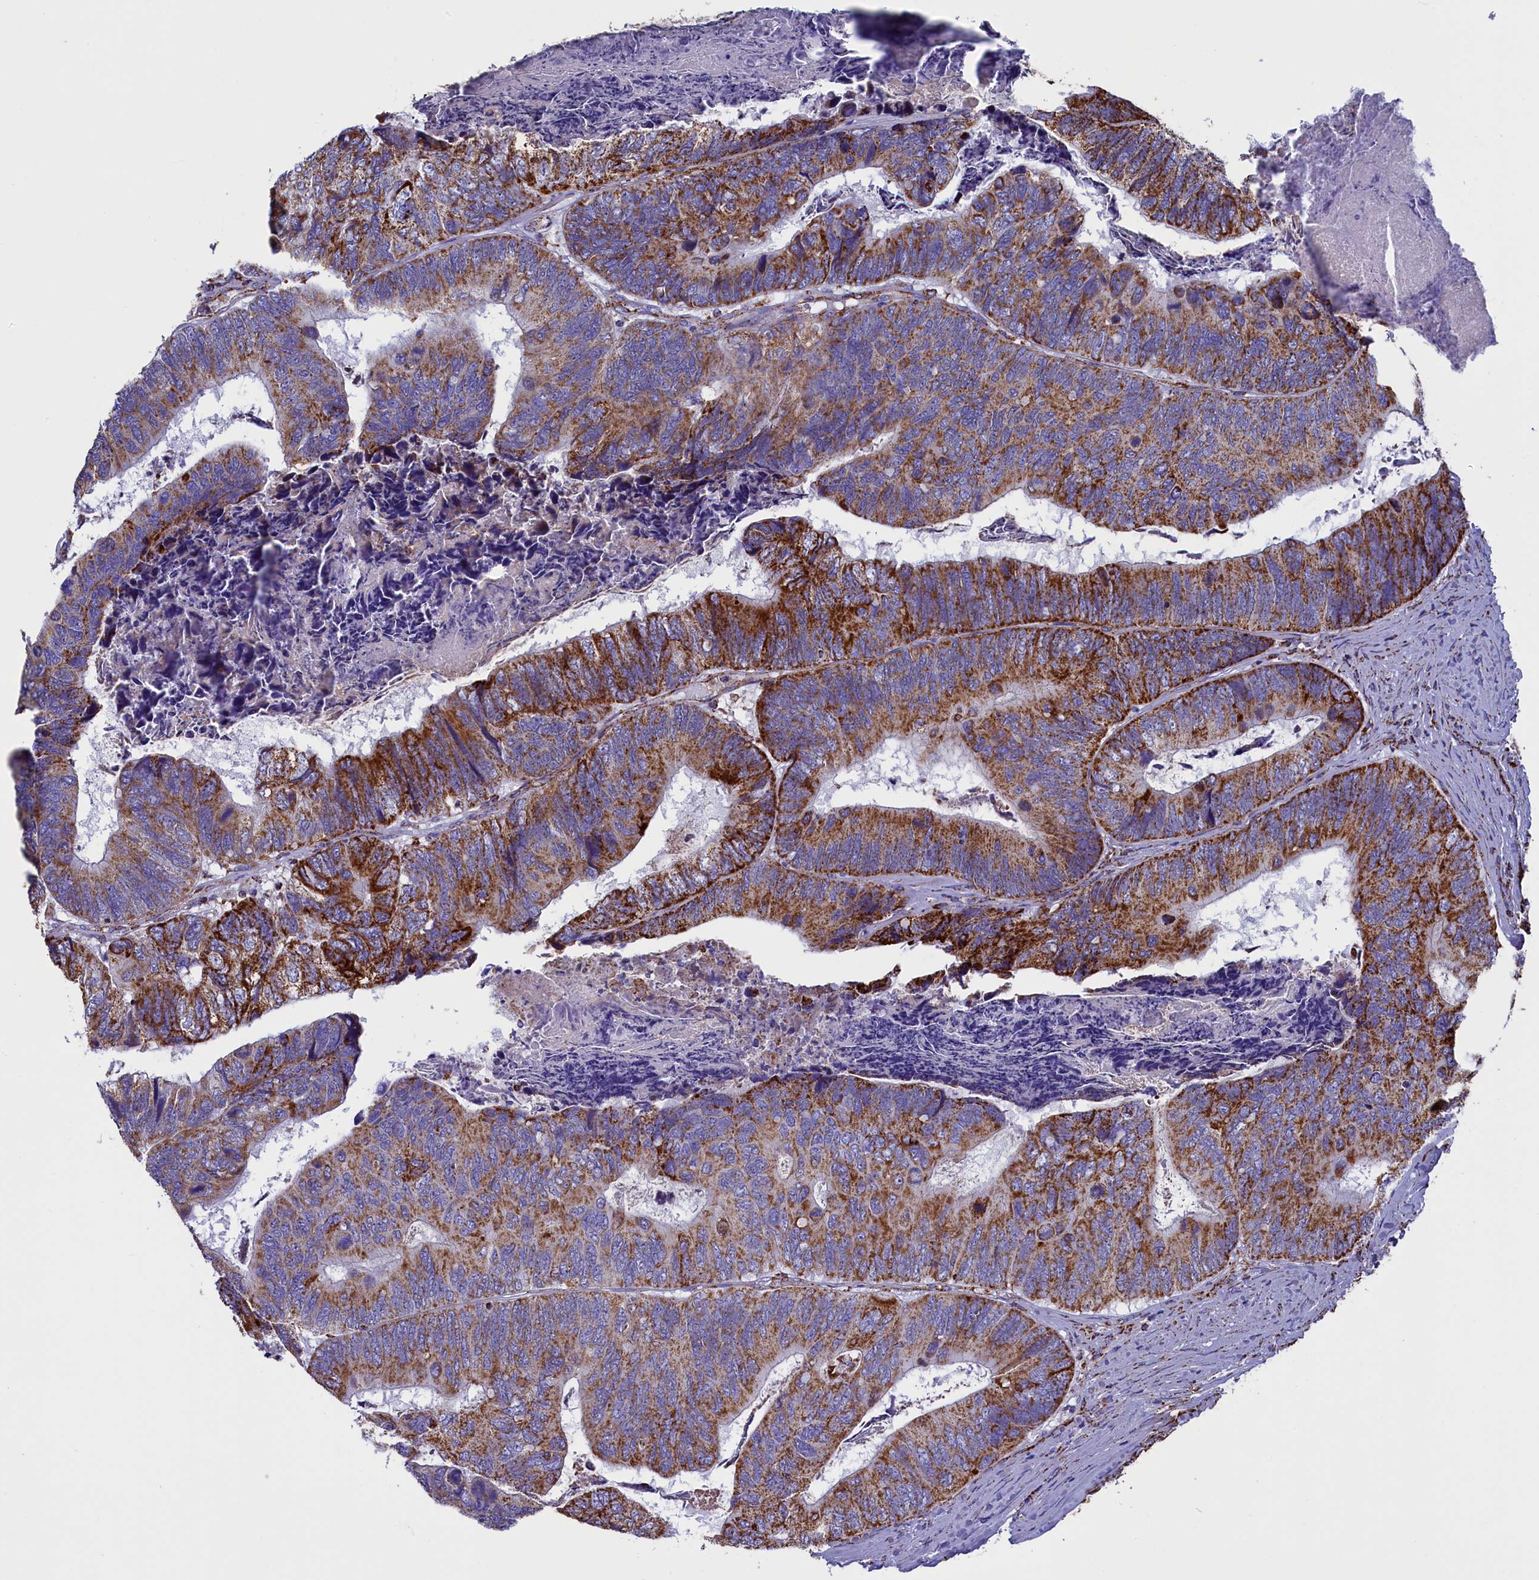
{"staining": {"intensity": "strong", "quantity": ">75%", "location": "cytoplasmic/membranous"}, "tissue": "colorectal cancer", "cell_type": "Tumor cells", "image_type": "cancer", "snomed": [{"axis": "morphology", "description": "Adenocarcinoma, NOS"}, {"axis": "topography", "description": "Colon"}], "caption": "There is high levels of strong cytoplasmic/membranous expression in tumor cells of colorectal cancer (adenocarcinoma), as demonstrated by immunohistochemical staining (brown color).", "gene": "SLC39A3", "patient": {"sex": "female", "age": 67}}